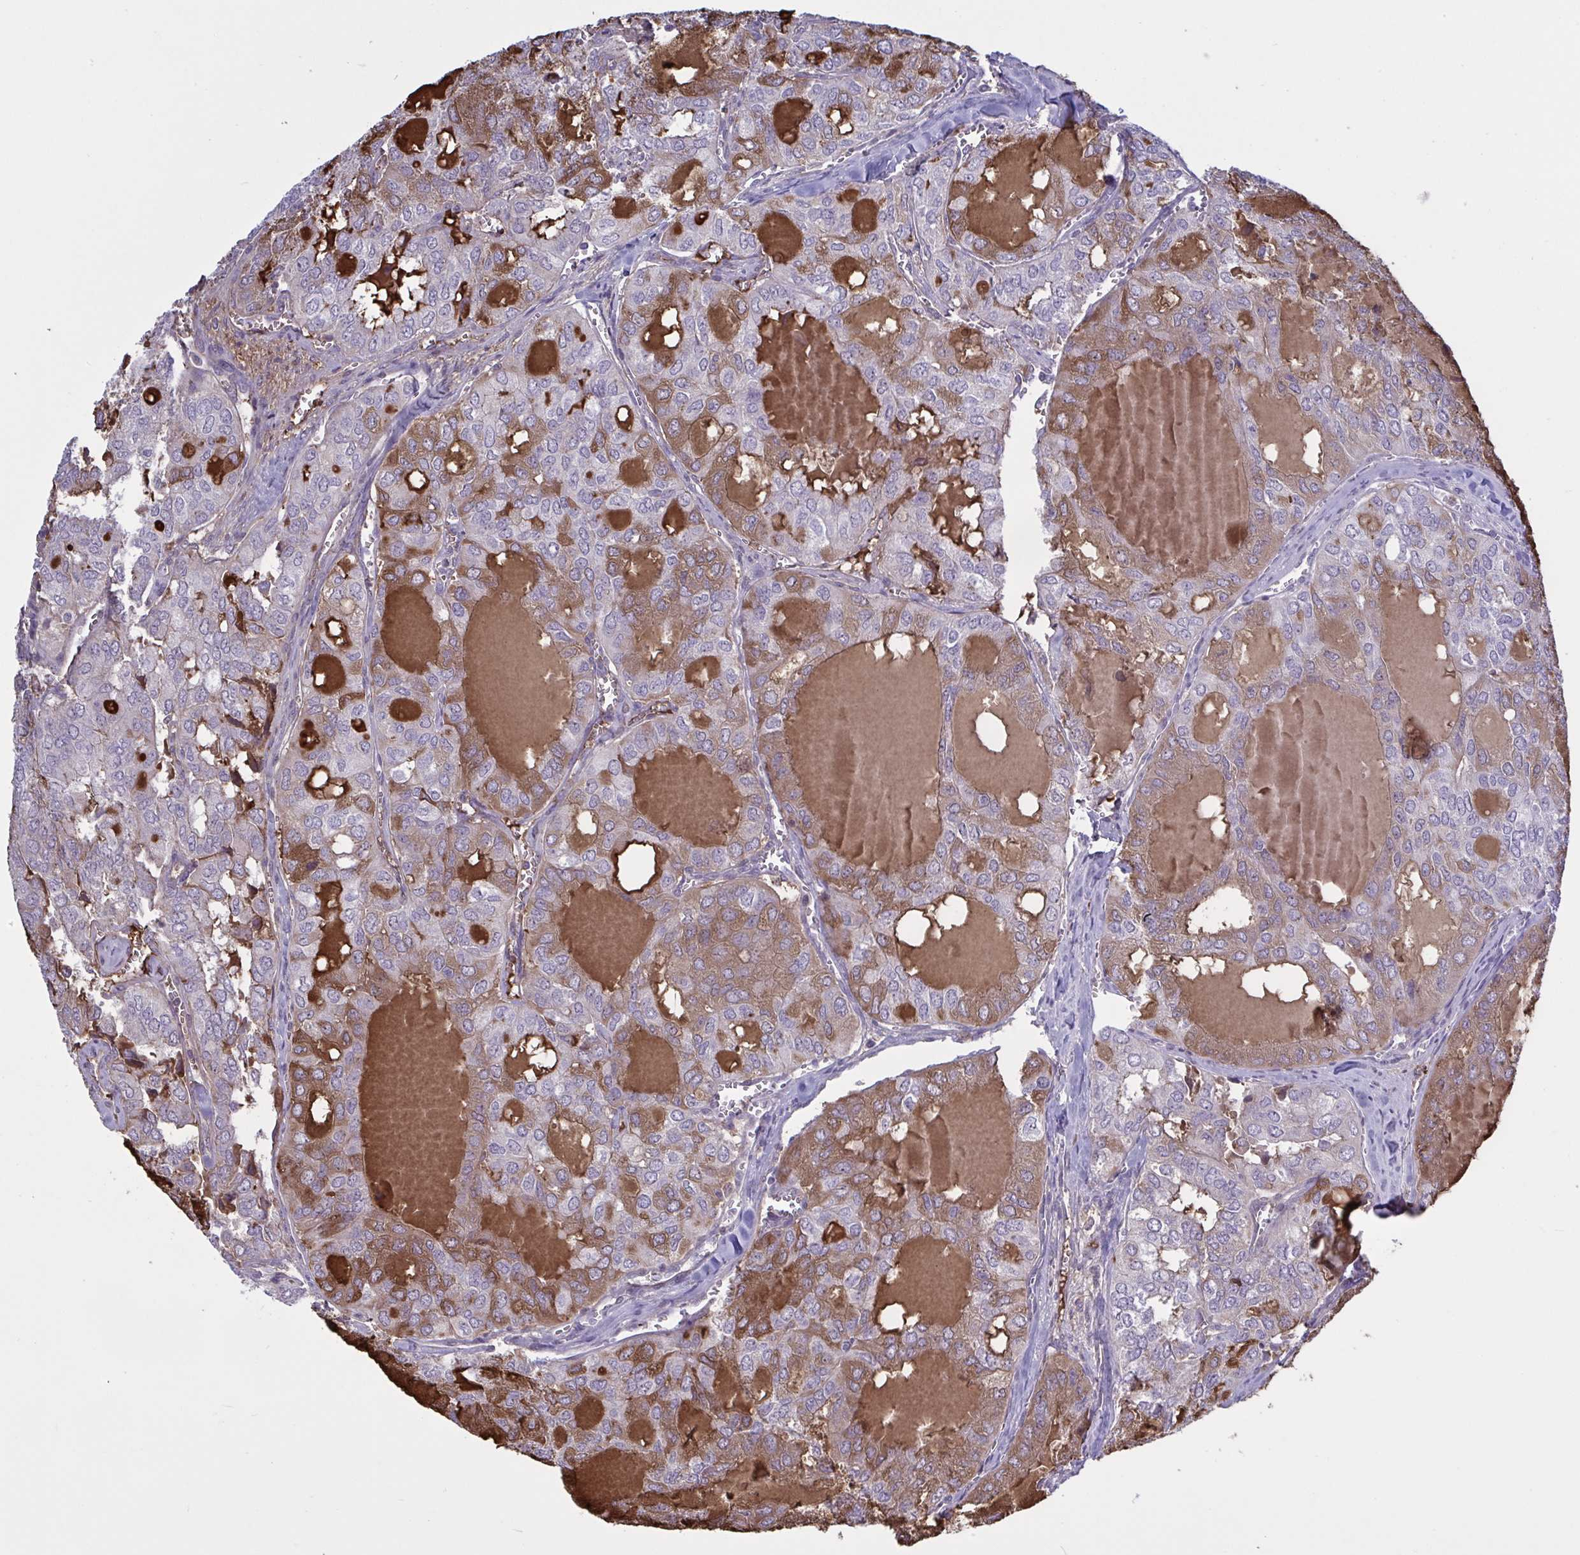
{"staining": {"intensity": "moderate", "quantity": "25%-75%", "location": "cytoplasmic/membranous"}, "tissue": "thyroid cancer", "cell_type": "Tumor cells", "image_type": "cancer", "snomed": [{"axis": "morphology", "description": "Follicular adenoma carcinoma, NOS"}, {"axis": "topography", "description": "Thyroid gland"}], "caption": "Immunohistochemical staining of human thyroid cancer exhibits medium levels of moderate cytoplasmic/membranous expression in about 25%-75% of tumor cells. (Stains: DAB in brown, nuclei in blue, Microscopy: brightfield microscopy at high magnification).", "gene": "CD101", "patient": {"sex": "male", "age": 75}}